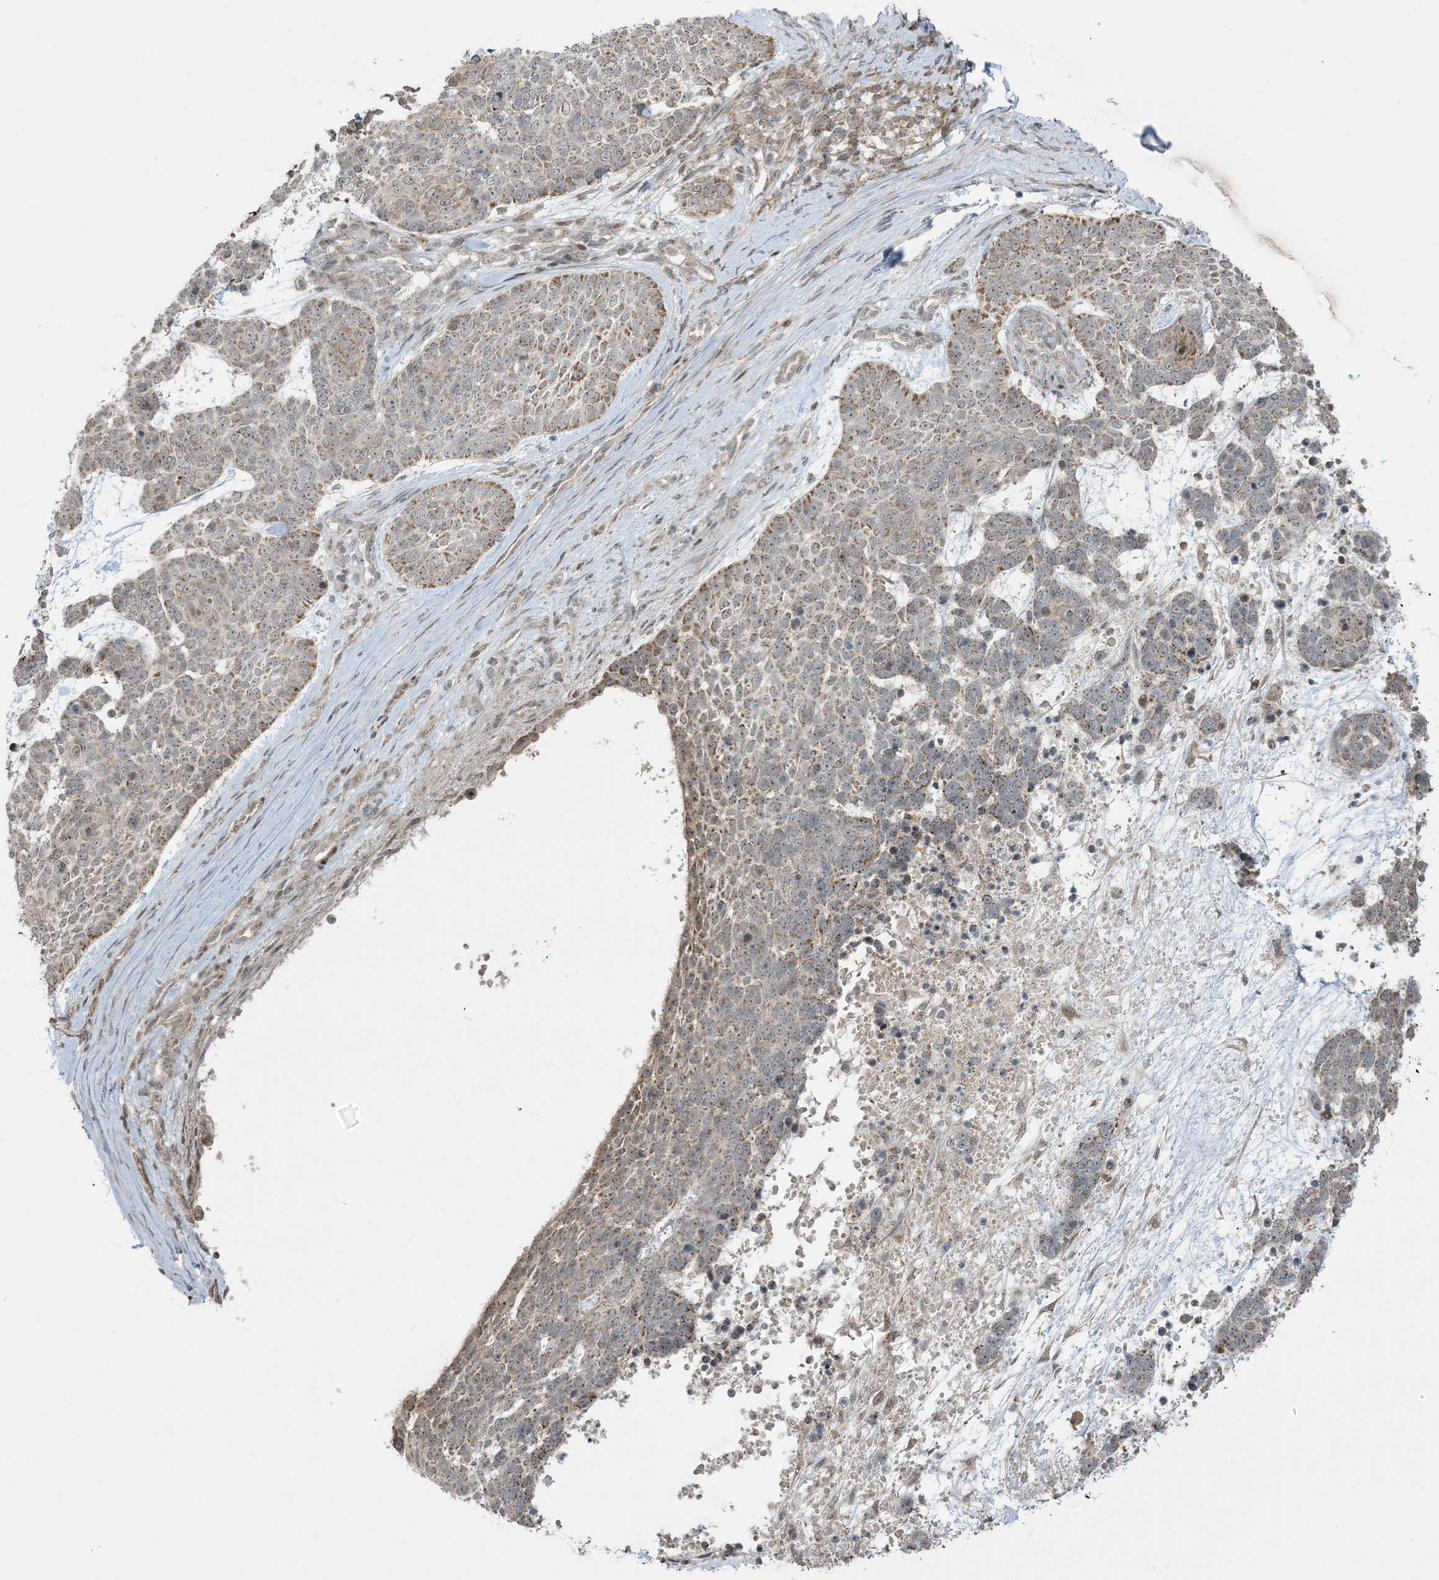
{"staining": {"intensity": "moderate", "quantity": "25%-75%", "location": "cytoplasmic/membranous"}, "tissue": "skin cancer", "cell_type": "Tumor cells", "image_type": "cancer", "snomed": [{"axis": "morphology", "description": "Basal cell carcinoma"}, {"axis": "topography", "description": "Skin"}], "caption": "A high-resolution image shows immunohistochemistry staining of skin cancer, which reveals moderate cytoplasmic/membranous staining in about 25%-75% of tumor cells.", "gene": "PHLDB2", "patient": {"sex": "female", "age": 81}}